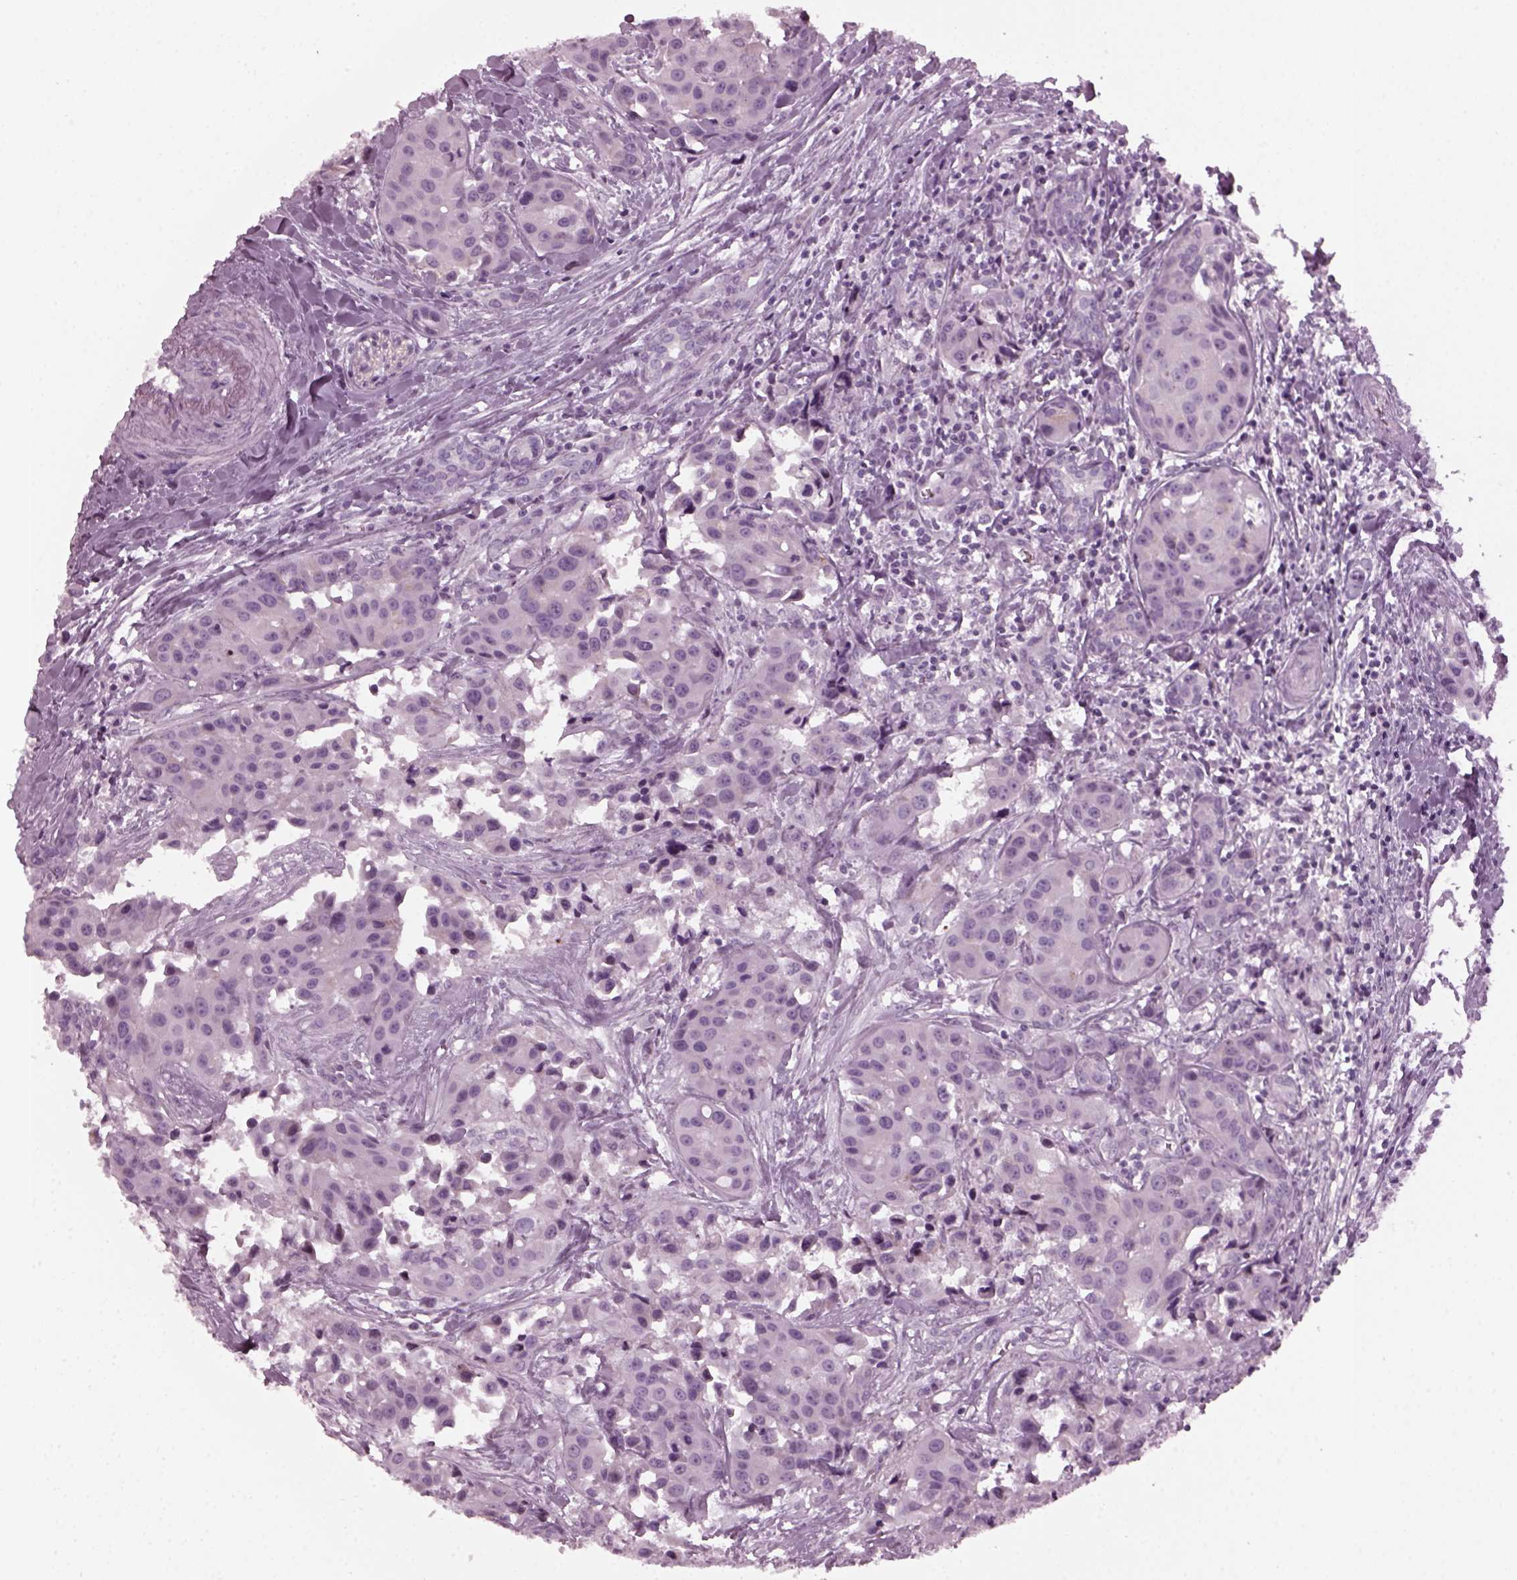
{"staining": {"intensity": "negative", "quantity": "none", "location": "none"}, "tissue": "head and neck cancer", "cell_type": "Tumor cells", "image_type": "cancer", "snomed": [{"axis": "morphology", "description": "Adenocarcinoma, NOS"}, {"axis": "topography", "description": "Head-Neck"}], "caption": "A high-resolution image shows immunohistochemistry staining of adenocarcinoma (head and neck), which reveals no significant staining in tumor cells.", "gene": "DPYSL5", "patient": {"sex": "male", "age": 76}}